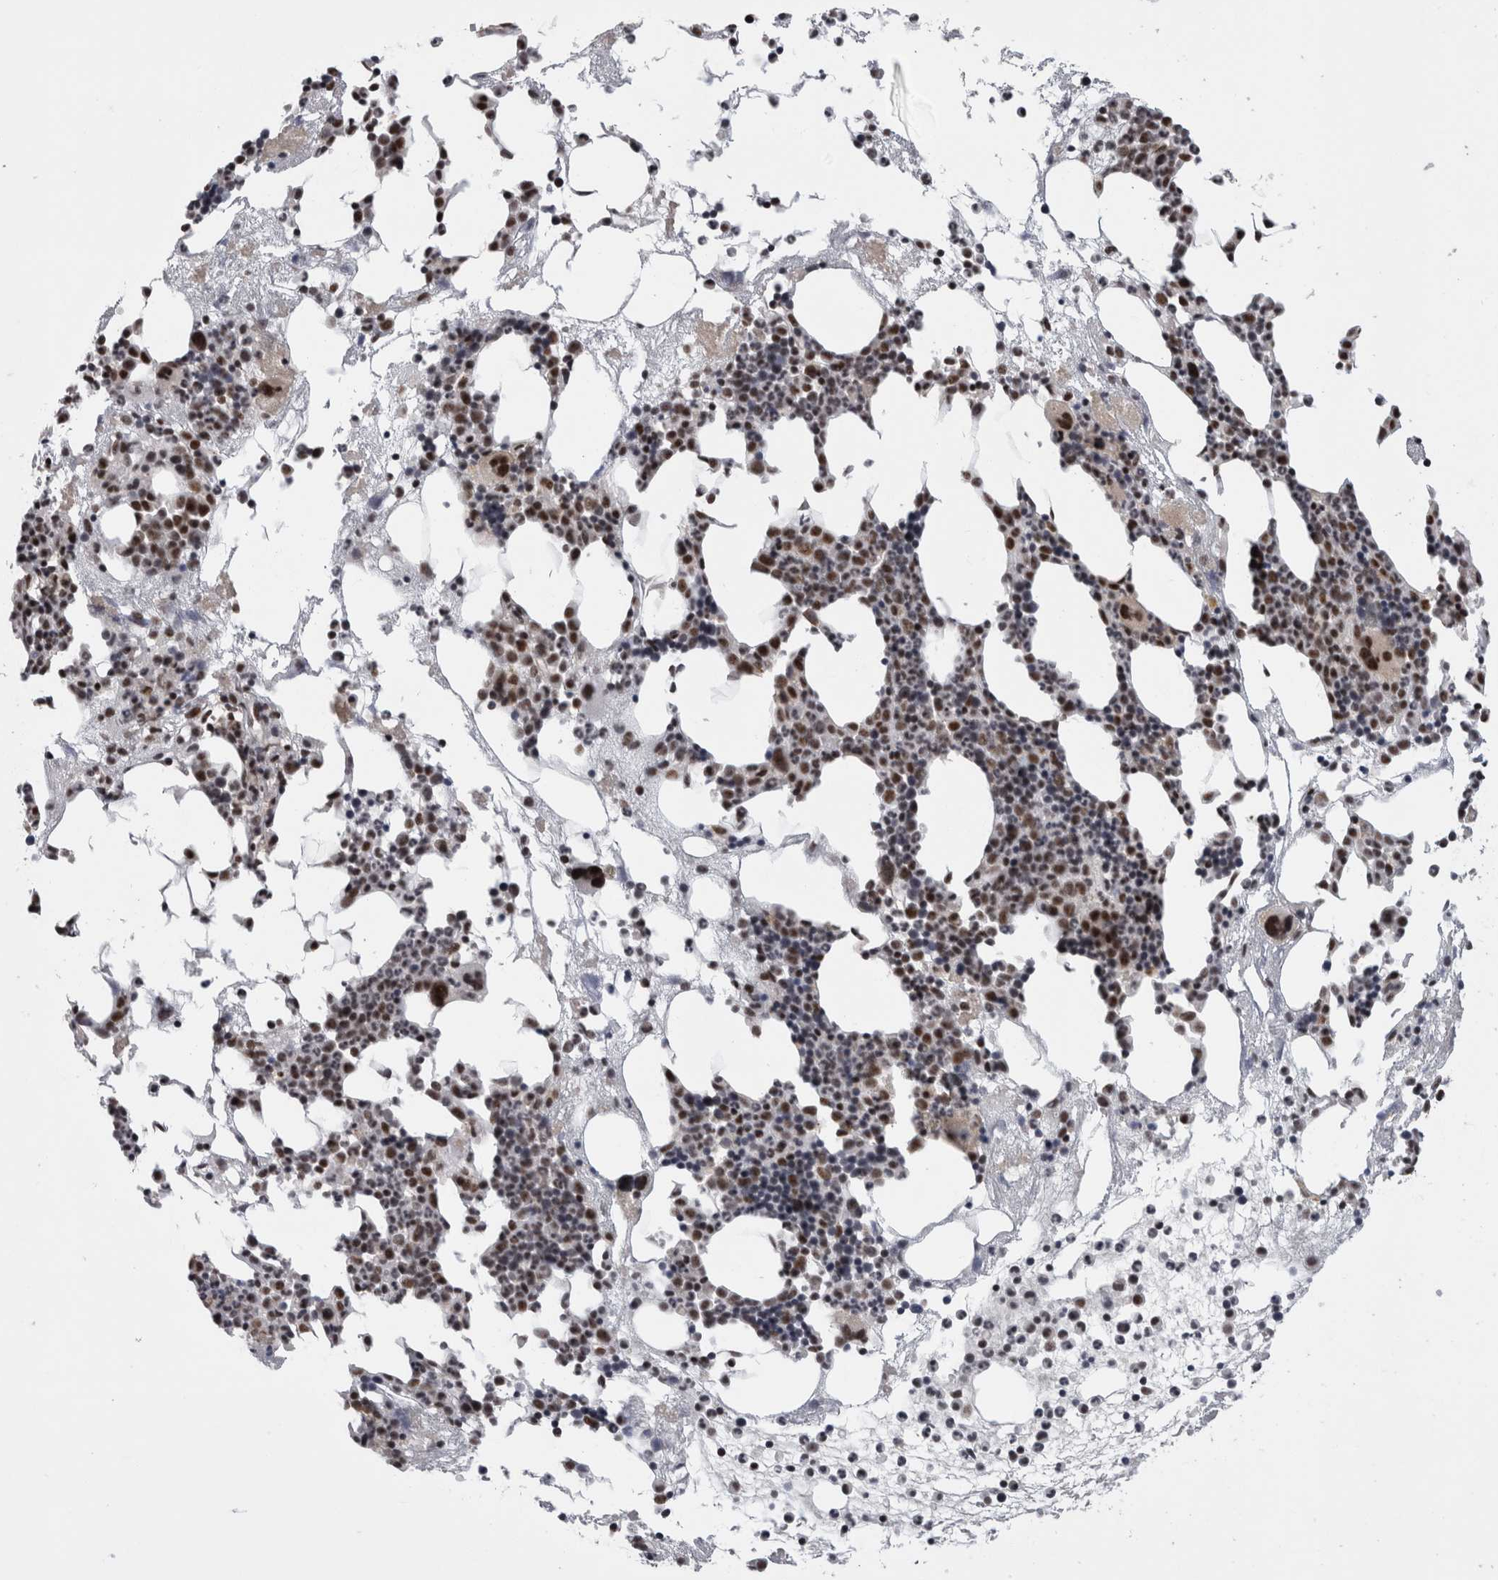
{"staining": {"intensity": "strong", "quantity": "25%-75%", "location": "nuclear"}, "tissue": "bone marrow", "cell_type": "Hematopoietic cells", "image_type": "normal", "snomed": [{"axis": "morphology", "description": "Normal tissue, NOS"}, {"axis": "morphology", "description": "Inflammation, NOS"}, {"axis": "topography", "description": "Bone marrow"}], "caption": "DAB (3,3'-diaminobenzidine) immunohistochemical staining of benign human bone marrow reveals strong nuclear protein positivity in approximately 25%-75% of hematopoietic cells. Immunohistochemistry stains the protein of interest in brown and the nuclei are stained blue.", "gene": "CDK11A", "patient": {"sex": "female", "age": 81}}